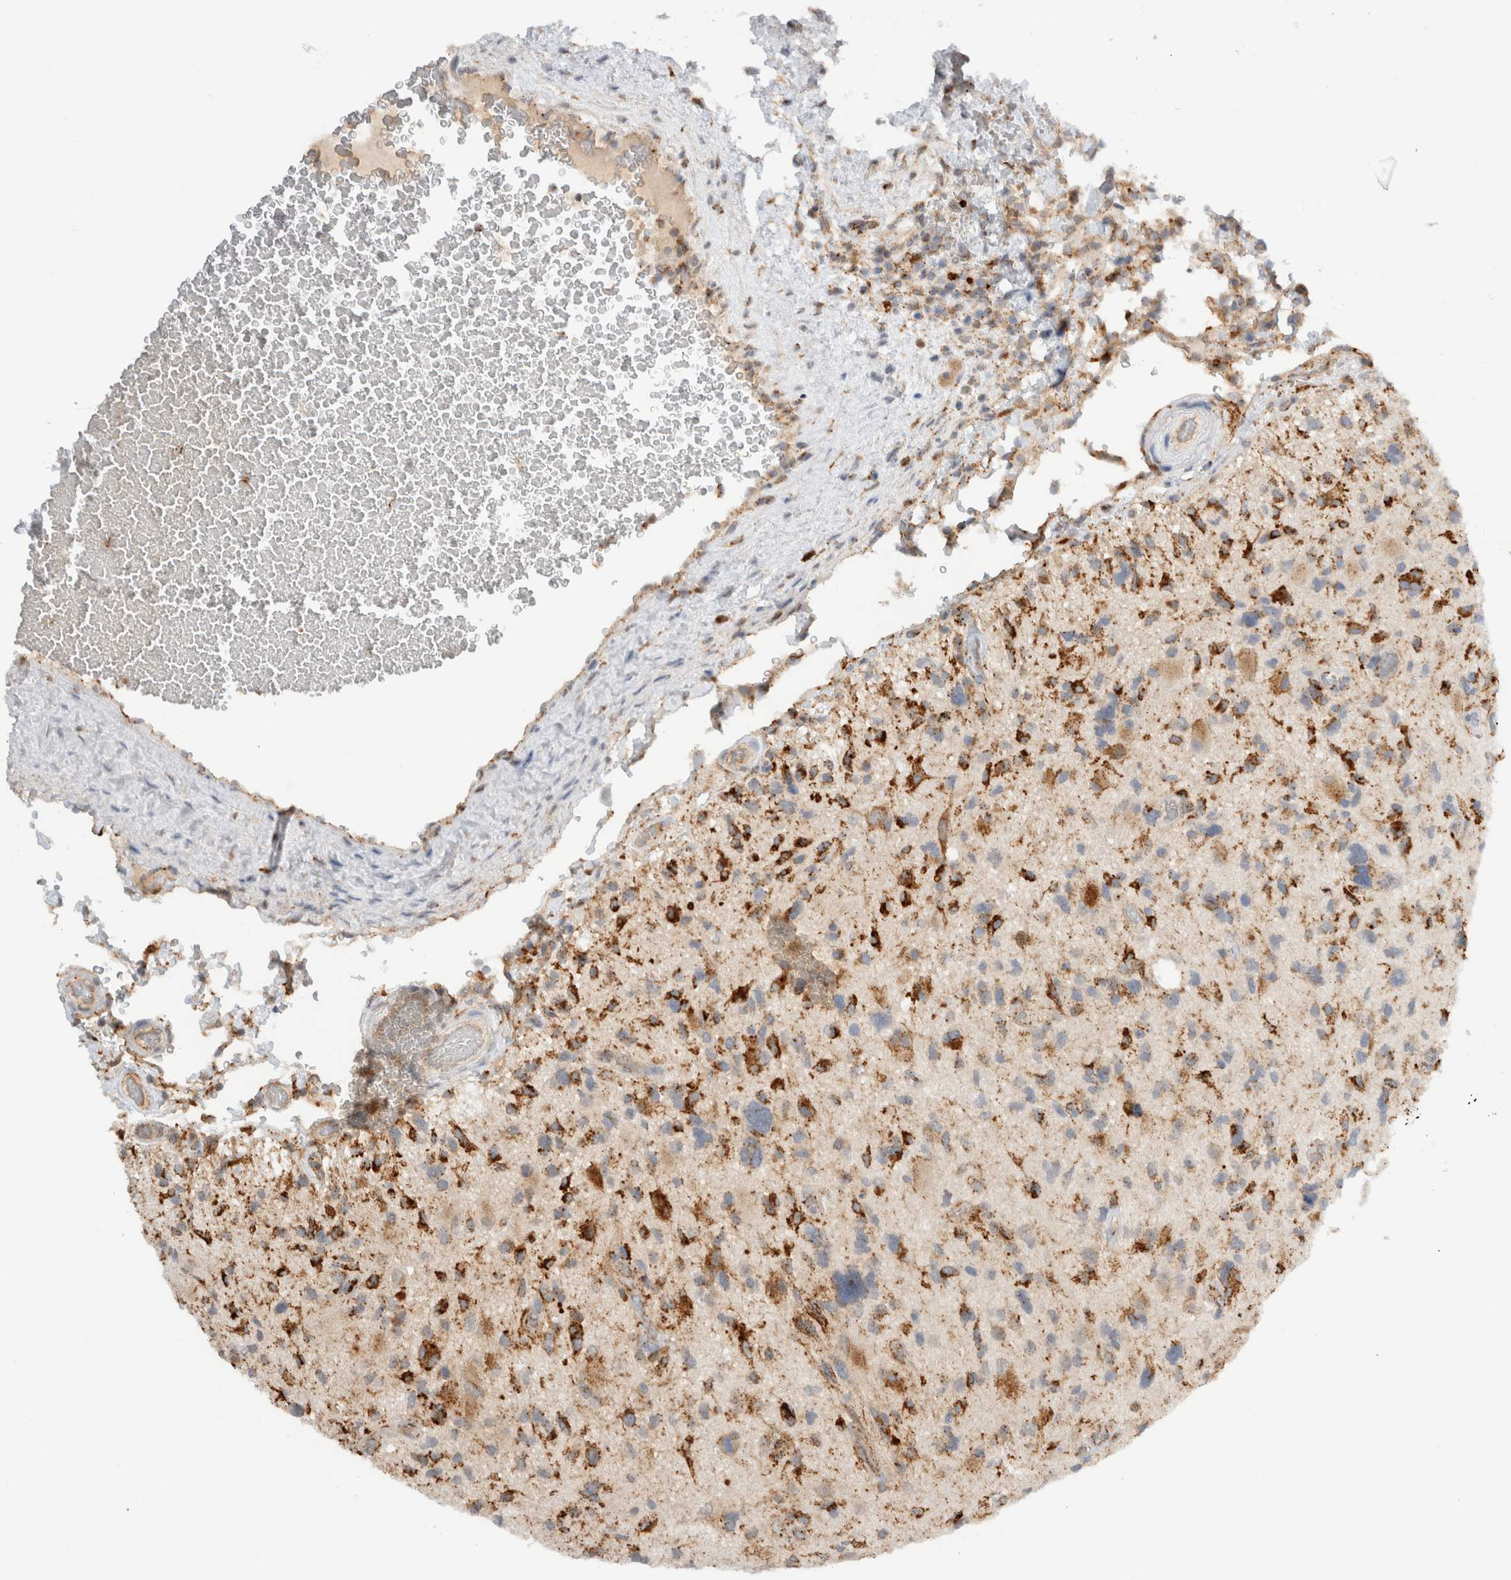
{"staining": {"intensity": "strong", "quantity": "25%-75%", "location": "cytoplasmic/membranous"}, "tissue": "glioma", "cell_type": "Tumor cells", "image_type": "cancer", "snomed": [{"axis": "morphology", "description": "Glioma, malignant, High grade"}, {"axis": "topography", "description": "Brain"}], "caption": "DAB (3,3'-diaminobenzidine) immunohistochemical staining of malignant high-grade glioma displays strong cytoplasmic/membranous protein staining in about 25%-75% of tumor cells. (brown staining indicates protein expression, while blue staining denotes nuclei).", "gene": "GNS", "patient": {"sex": "male", "age": 33}}